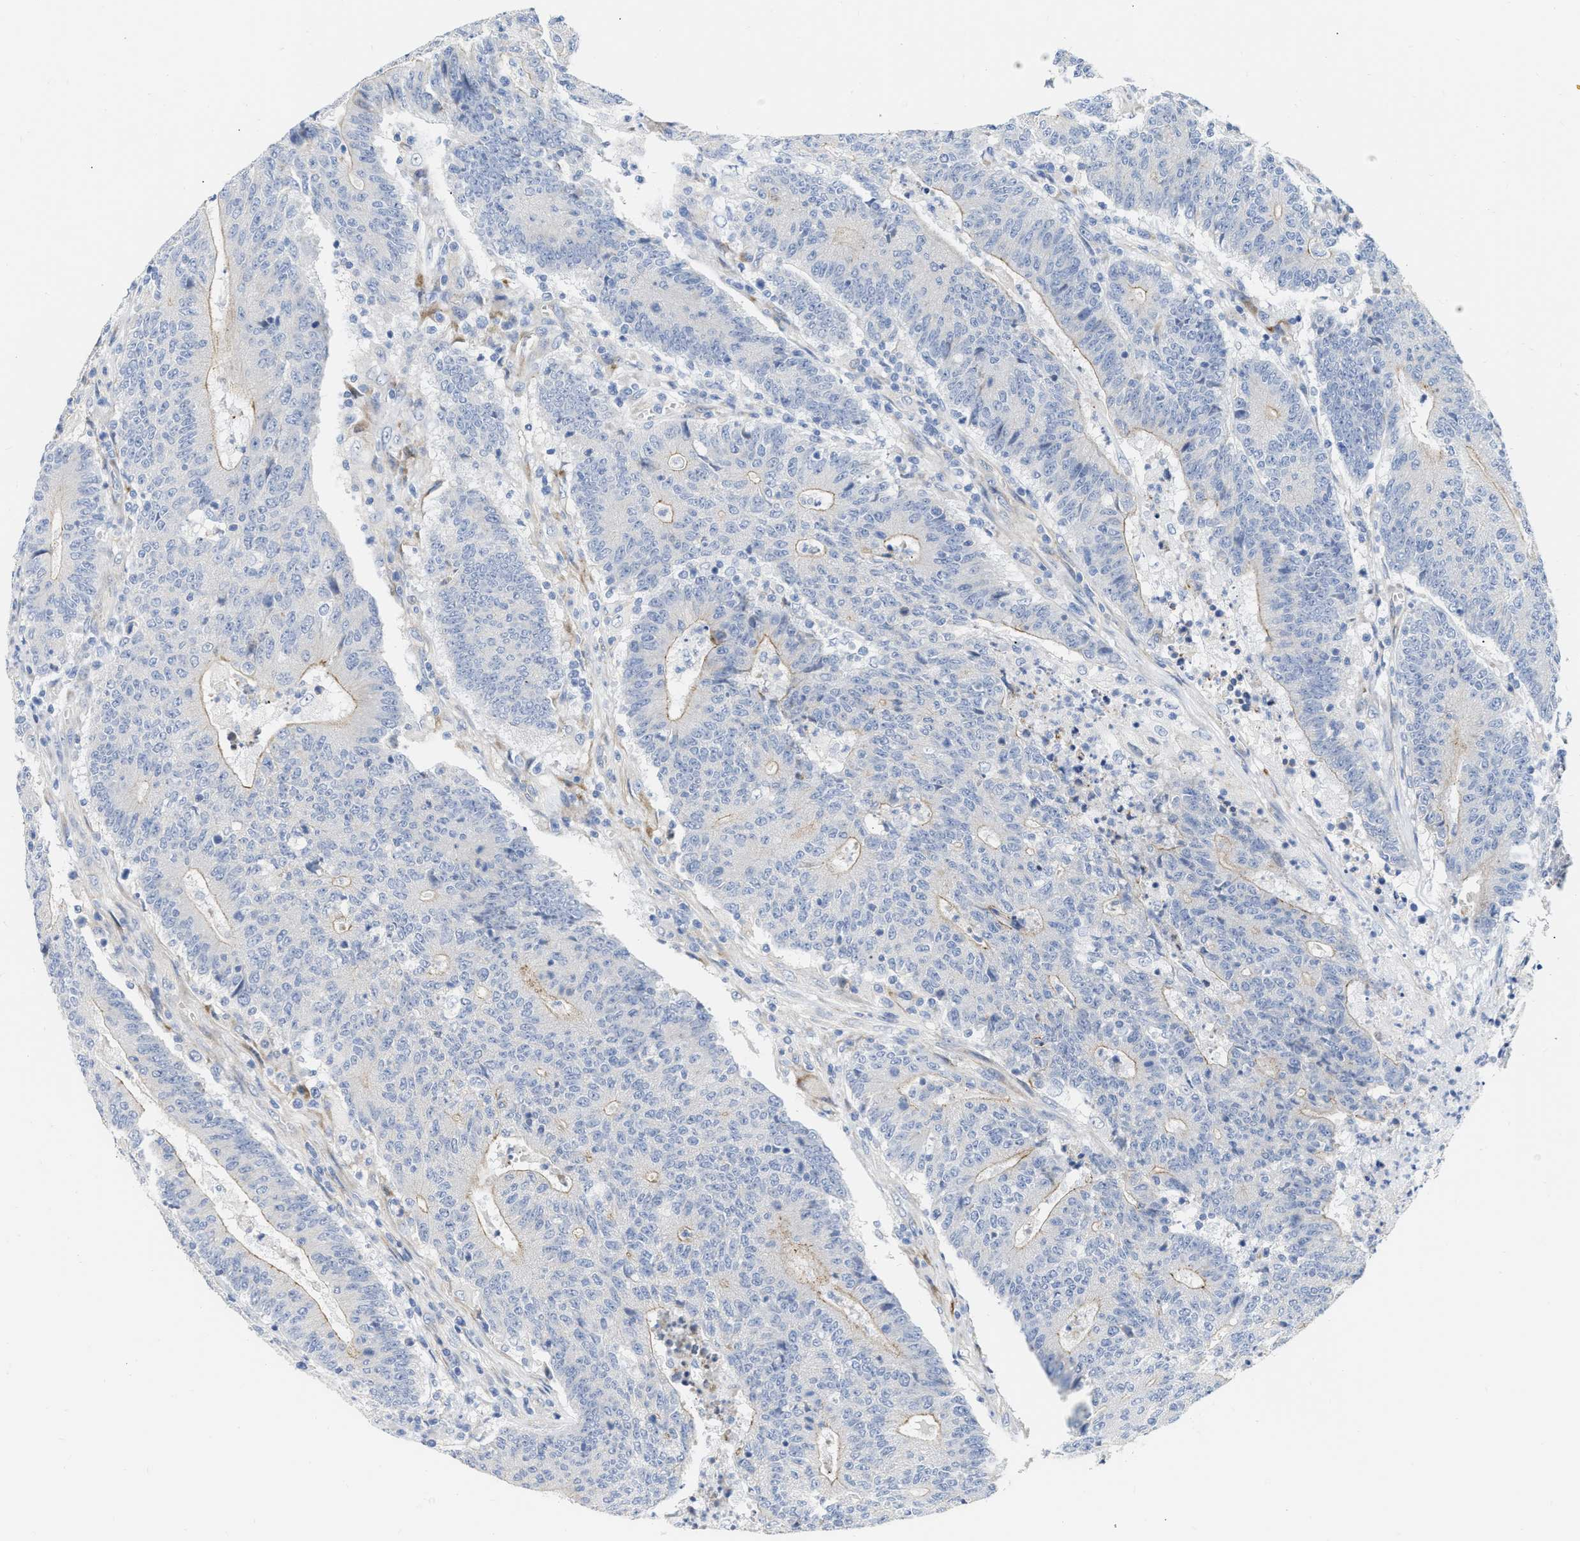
{"staining": {"intensity": "weak", "quantity": "<25%", "location": "cytoplasmic/membranous"}, "tissue": "colorectal cancer", "cell_type": "Tumor cells", "image_type": "cancer", "snomed": [{"axis": "morphology", "description": "Normal tissue, NOS"}, {"axis": "morphology", "description": "Adenocarcinoma, NOS"}, {"axis": "topography", "description": "Colon"}], "caption": "Micrograph shows no significant protein positivity in tumor cells of colorectal adenocarcinoma.", "gene": "FHL1", "patient": {"sex": "female", "age": 75}}